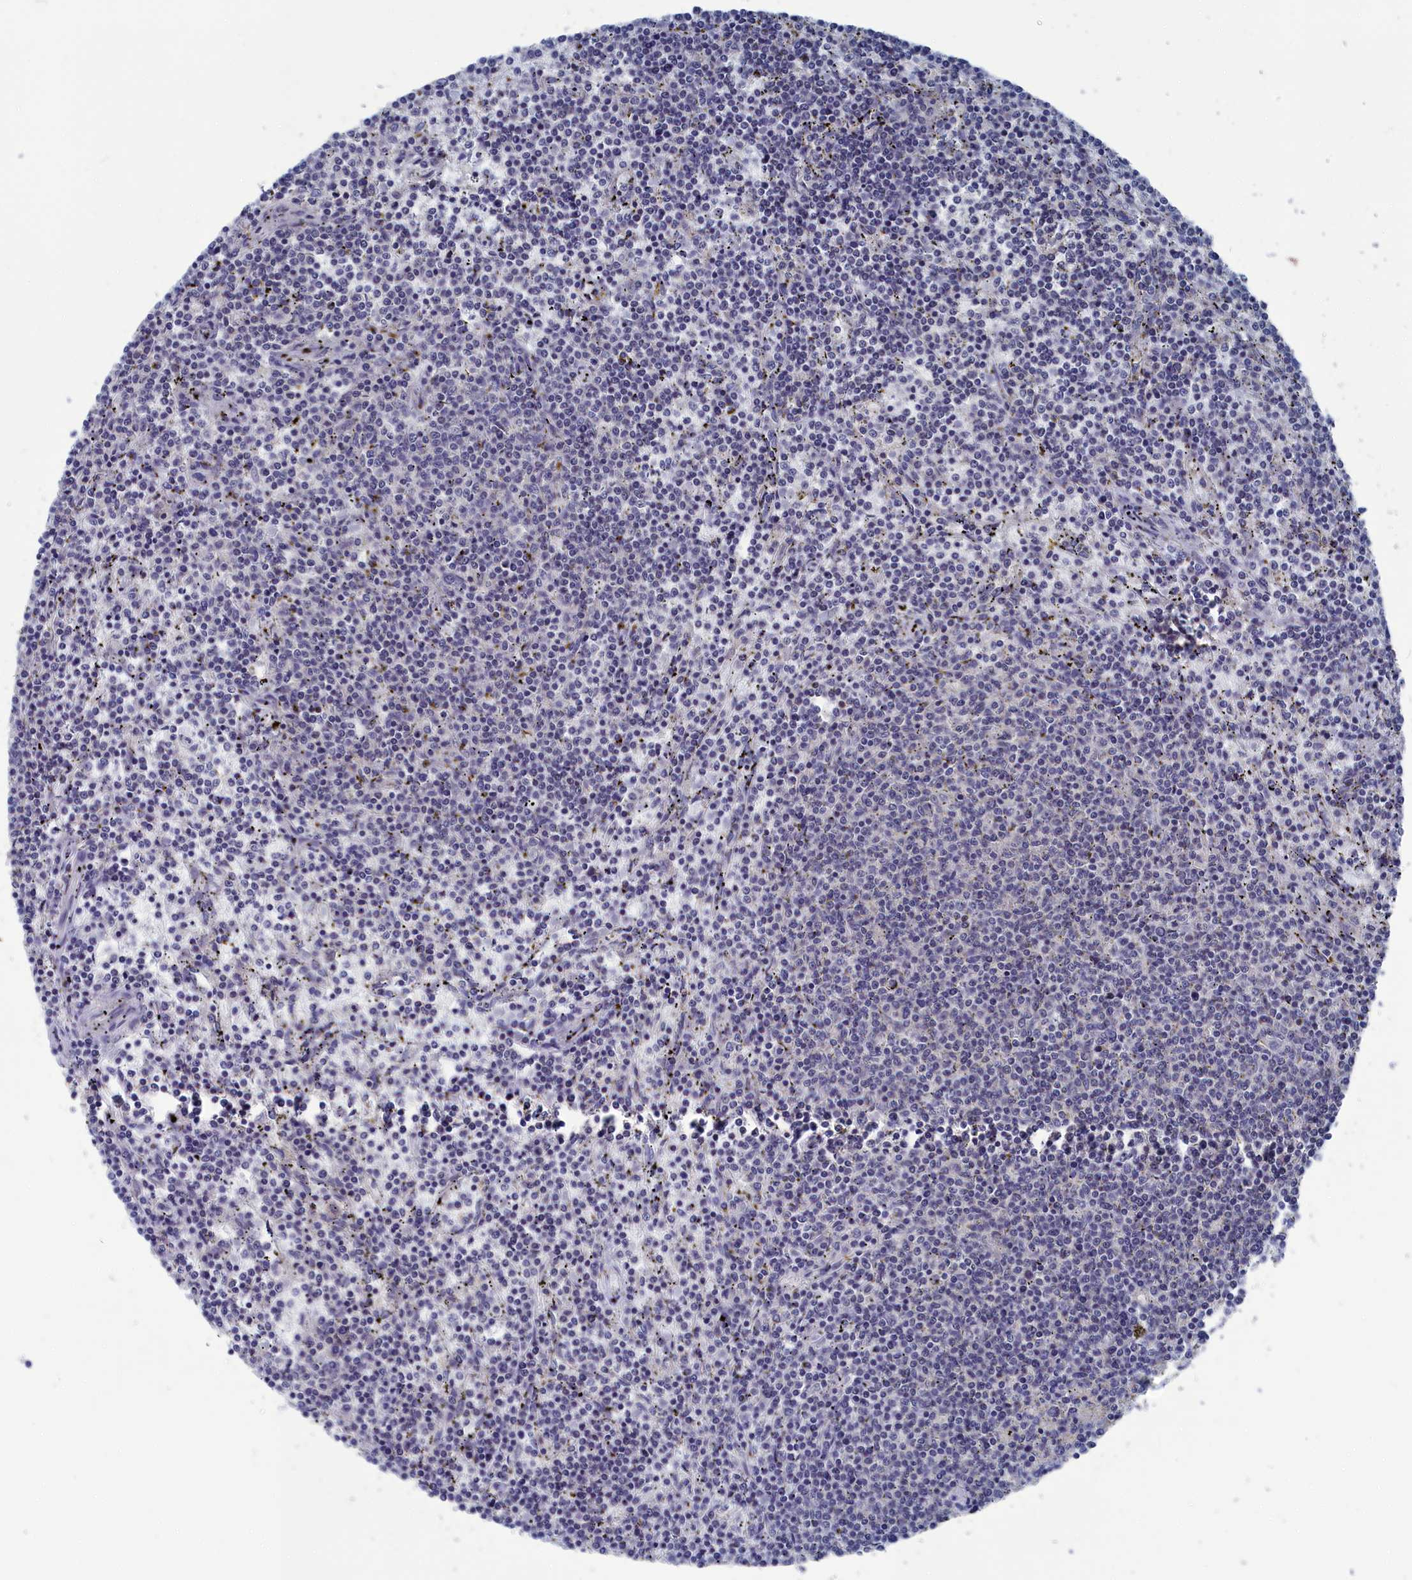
{"staining": {"intensity": "negative", "quantity": "none", "location": "none"}, "tissue": "lymphoma", "cell_type": "Tumor cells", "image_type": "cancer", "snomed": [{"axis": "morphology", "description": "Malignant lymphoma, non-Hodgkin's type, Low grade"}, {"axis": "topography", "description": "Spleen"}], "caption": "Human malignant lymphoma, non-Hodgkin's type (low-grade) stained for a protein using immunohistochemistry (IHC) reveals no positivity in tumor cells.", "gene": "CEND1", "patient": {"sex": "female", "age": 50}}